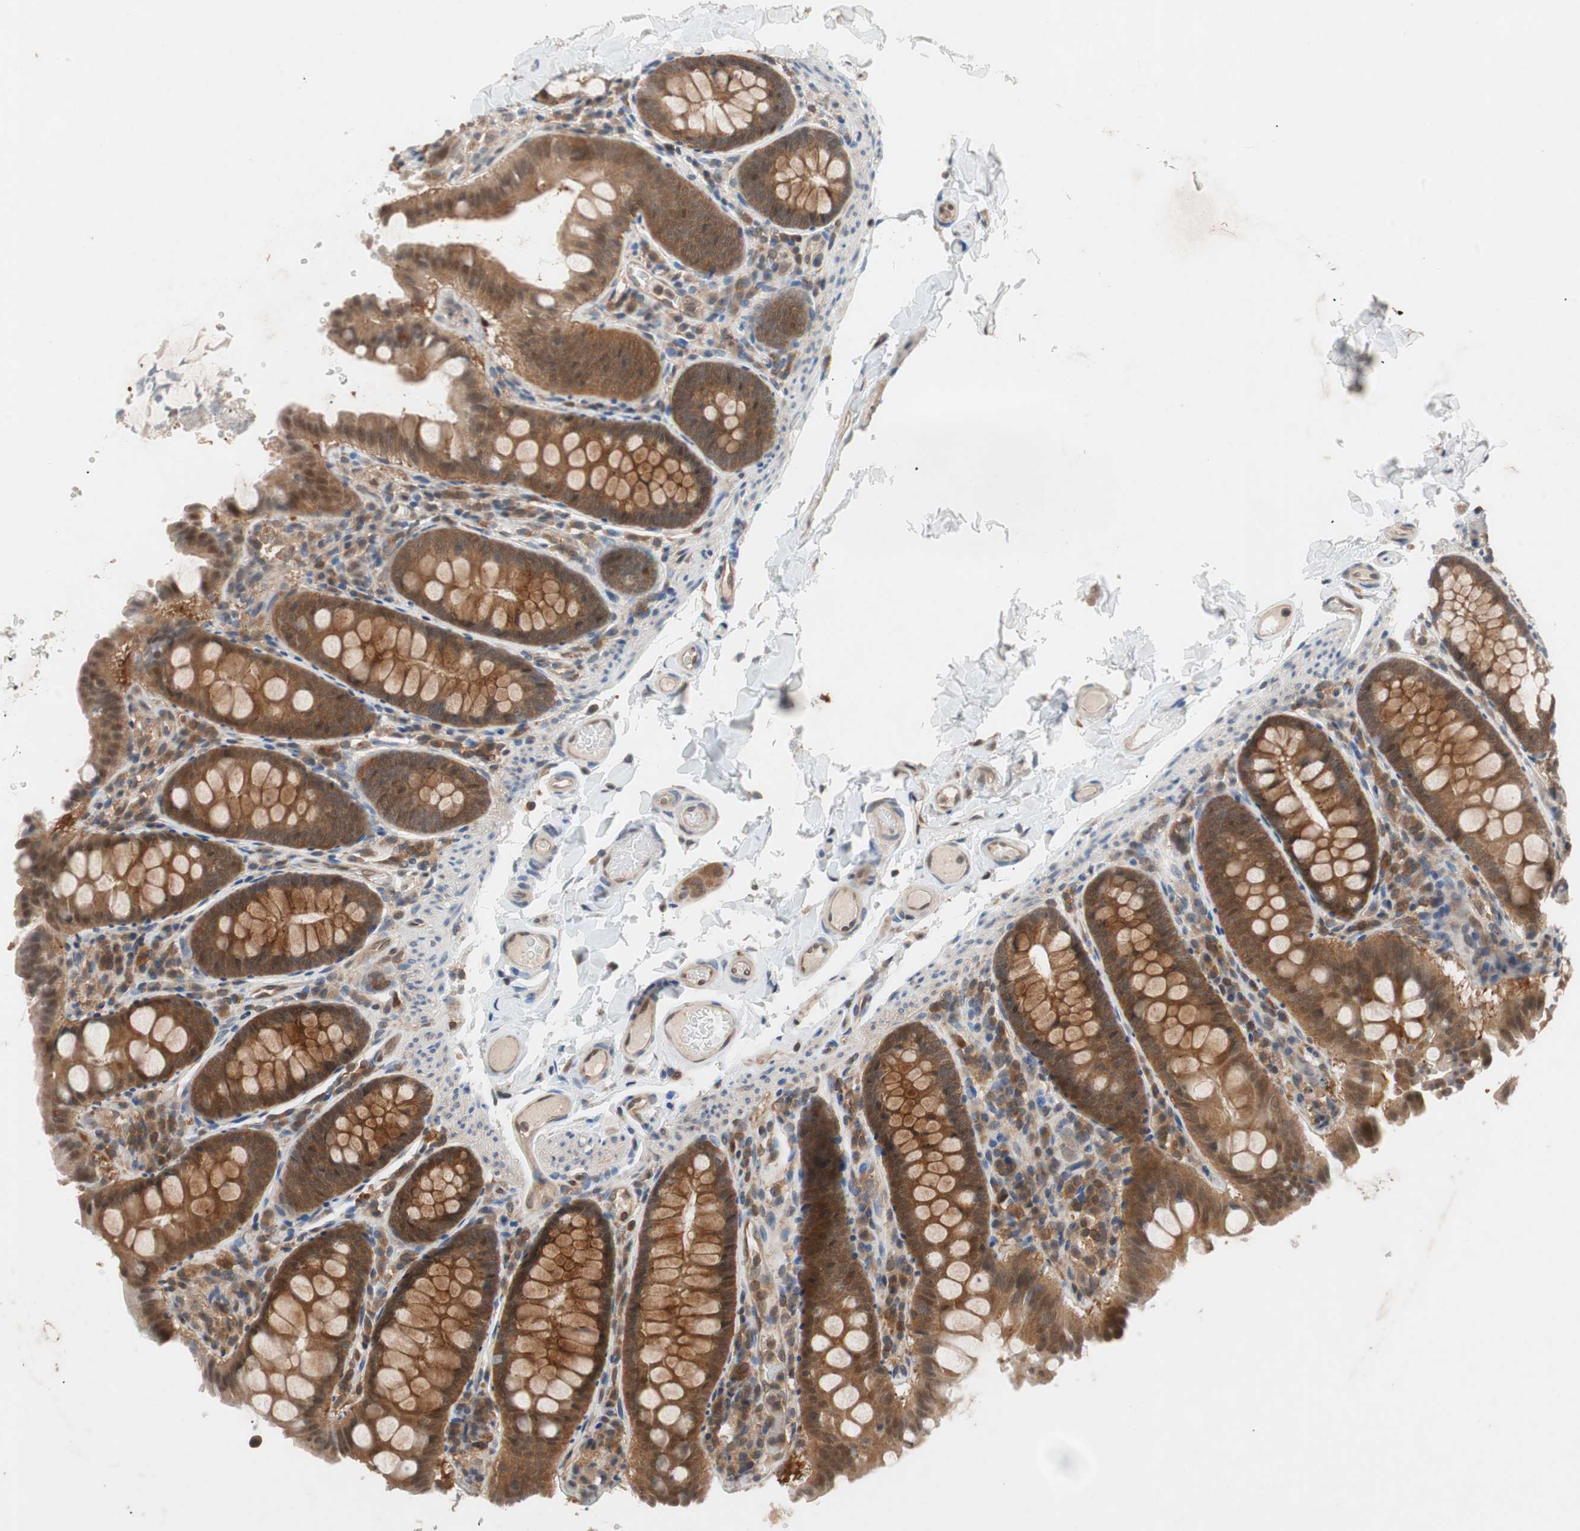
{"staining": {"intensity": "moderate", "quantity": ">75%", "location": "cytoplasmic/membranous"}, "tissue": "colon", "cell_type": "Endothelial cells", "image_type": "normal", "snomed": [{"axis": "morphology", "description": "Normal tissue, NOS"}, {"axis": "topography", "description": "Colon"}], "caption": "Immunohistochemistry (IHC) (DAB (3,3'-diaminobenzidine)) staining of unremarkable colon demonstrates moderate cytoplasmic/membranous protein staining in approximately >75% of endothelial cells. (Brightfield microscopy of DAB IHC at high magnification).", "gene": "GALT", "patient": {"sex": "female", "age": 61}}